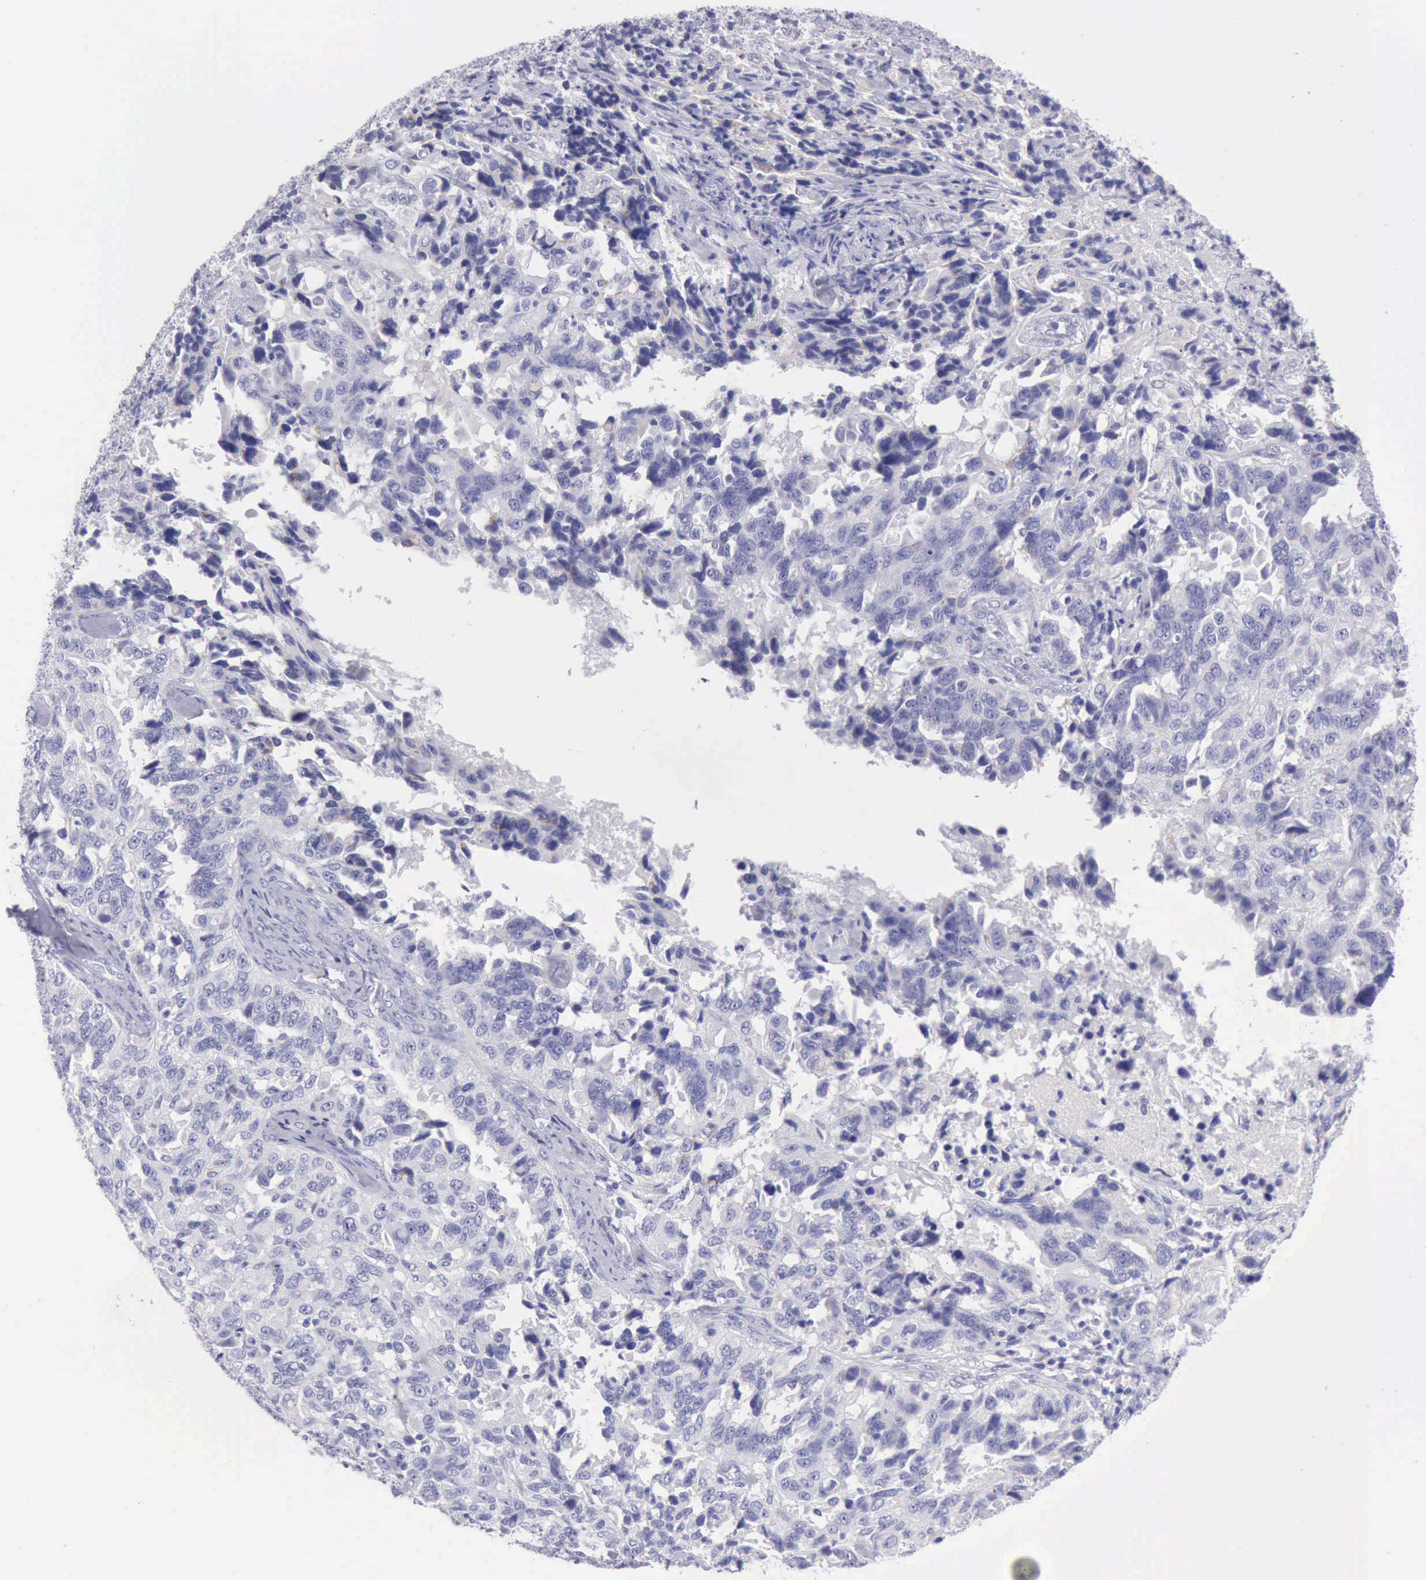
{"staining": {"intensity": "negative", "quantity": "none", "location": "none"}, "tissue": "ovarian cancer", "cell_type": "Tumor cells", "image_type": "cancer", "snomed": [{"axis": "morphology", "description": "Cystadenocarcinoma, serous, NOS"}, {"axis": "topography", "description": "Ovary"}], "caption": "Immunohistochemical staining of ovarian serous cystadenocarcinoma displays no significant expression in tumor cells.", "gene": "AOC3", "patient": {"sex": "female", "age": 82}}